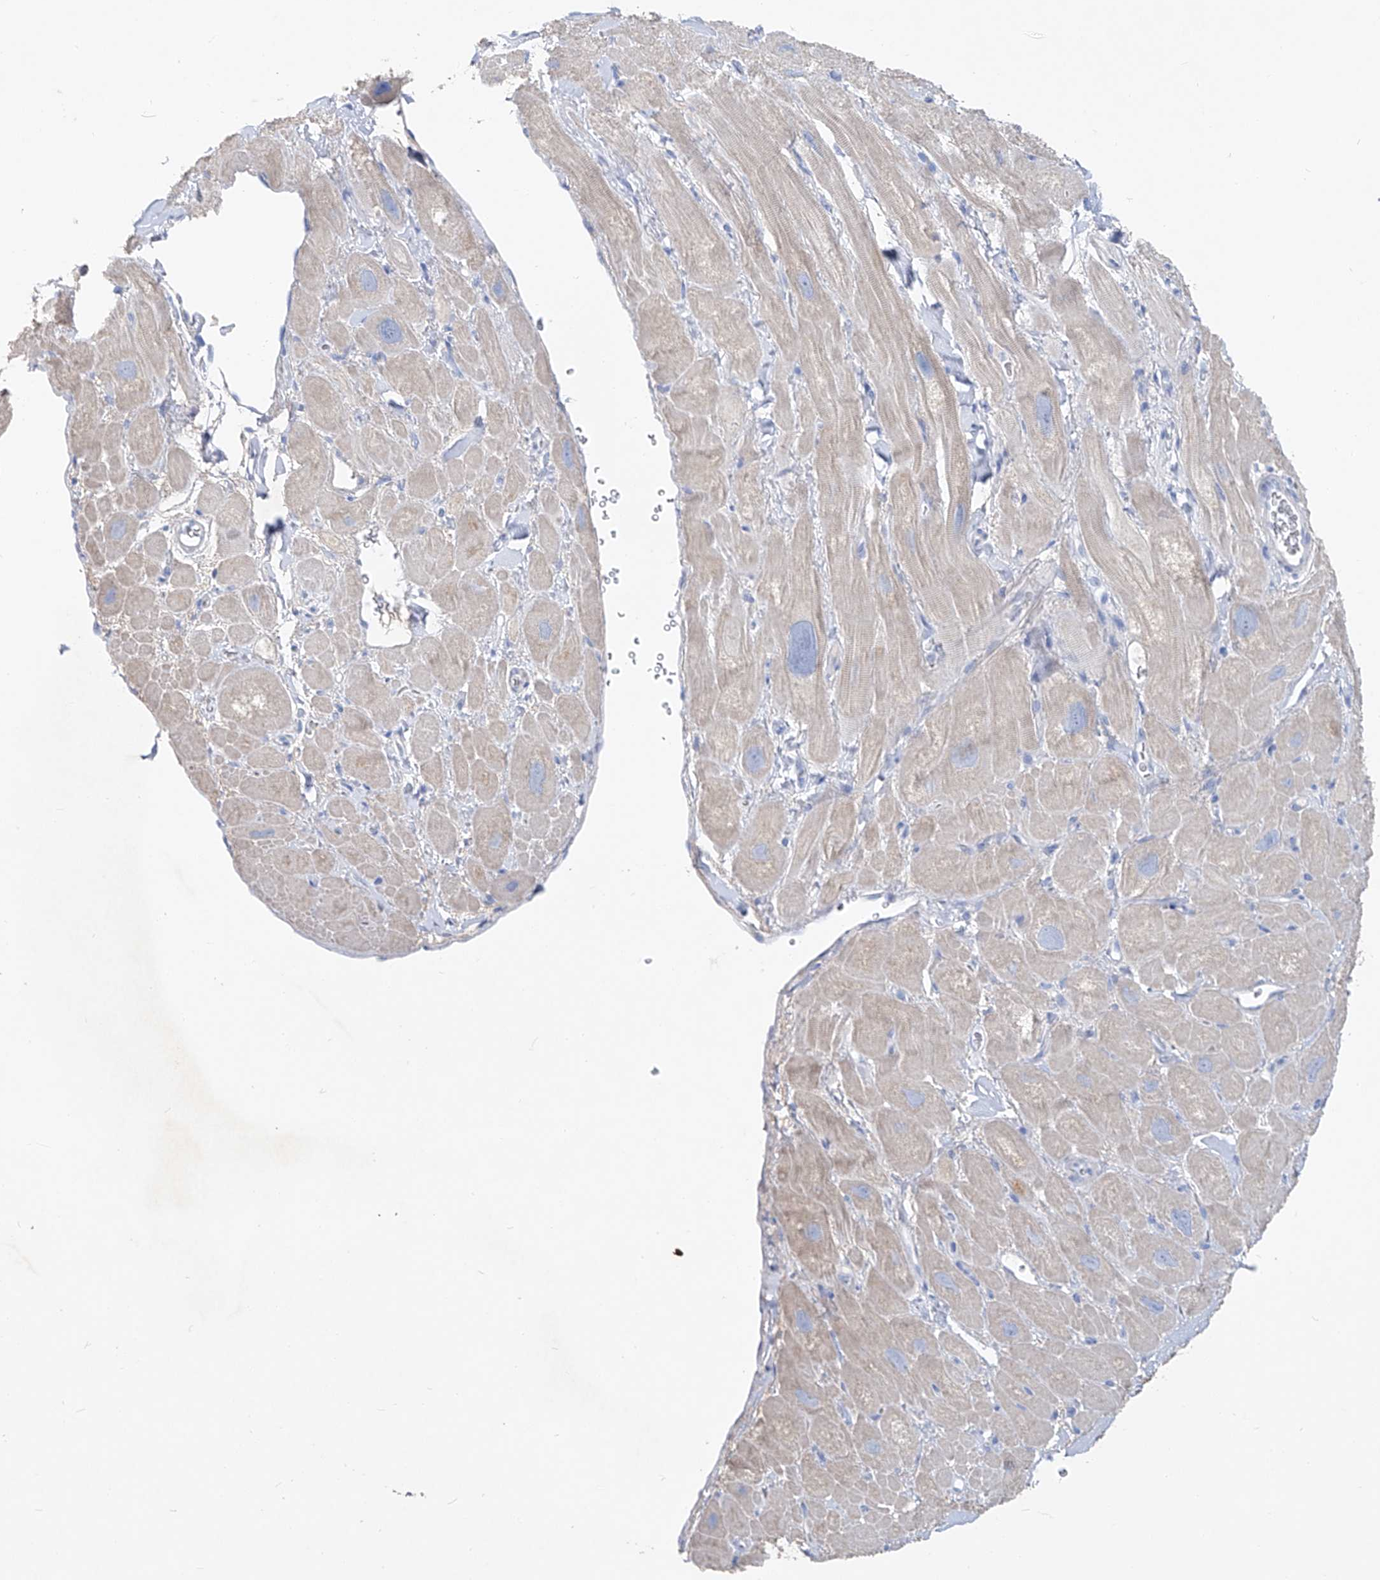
{"staining": {"intensity": "moderate", "quantity": "<25%", "location": "cytoplasmic/membranous"}, "tissue": "heart muscle", "cell_type": "Cardiomyocytes", "image_type": "normal", "snomed": [{"axis": "morphology", "description": "Normal tissue, NOS"}, {"axis": "topography", "description": "Heart"}], "caption": "Immunohistochemical staining of benign heart muscle reveals <25% levels of moderate cytoplasmic/membranous protein staining in approximately <25% of cardiomyocytes.", "gene": "FRS3", "patient": {"sex": "male", "age": 49}}